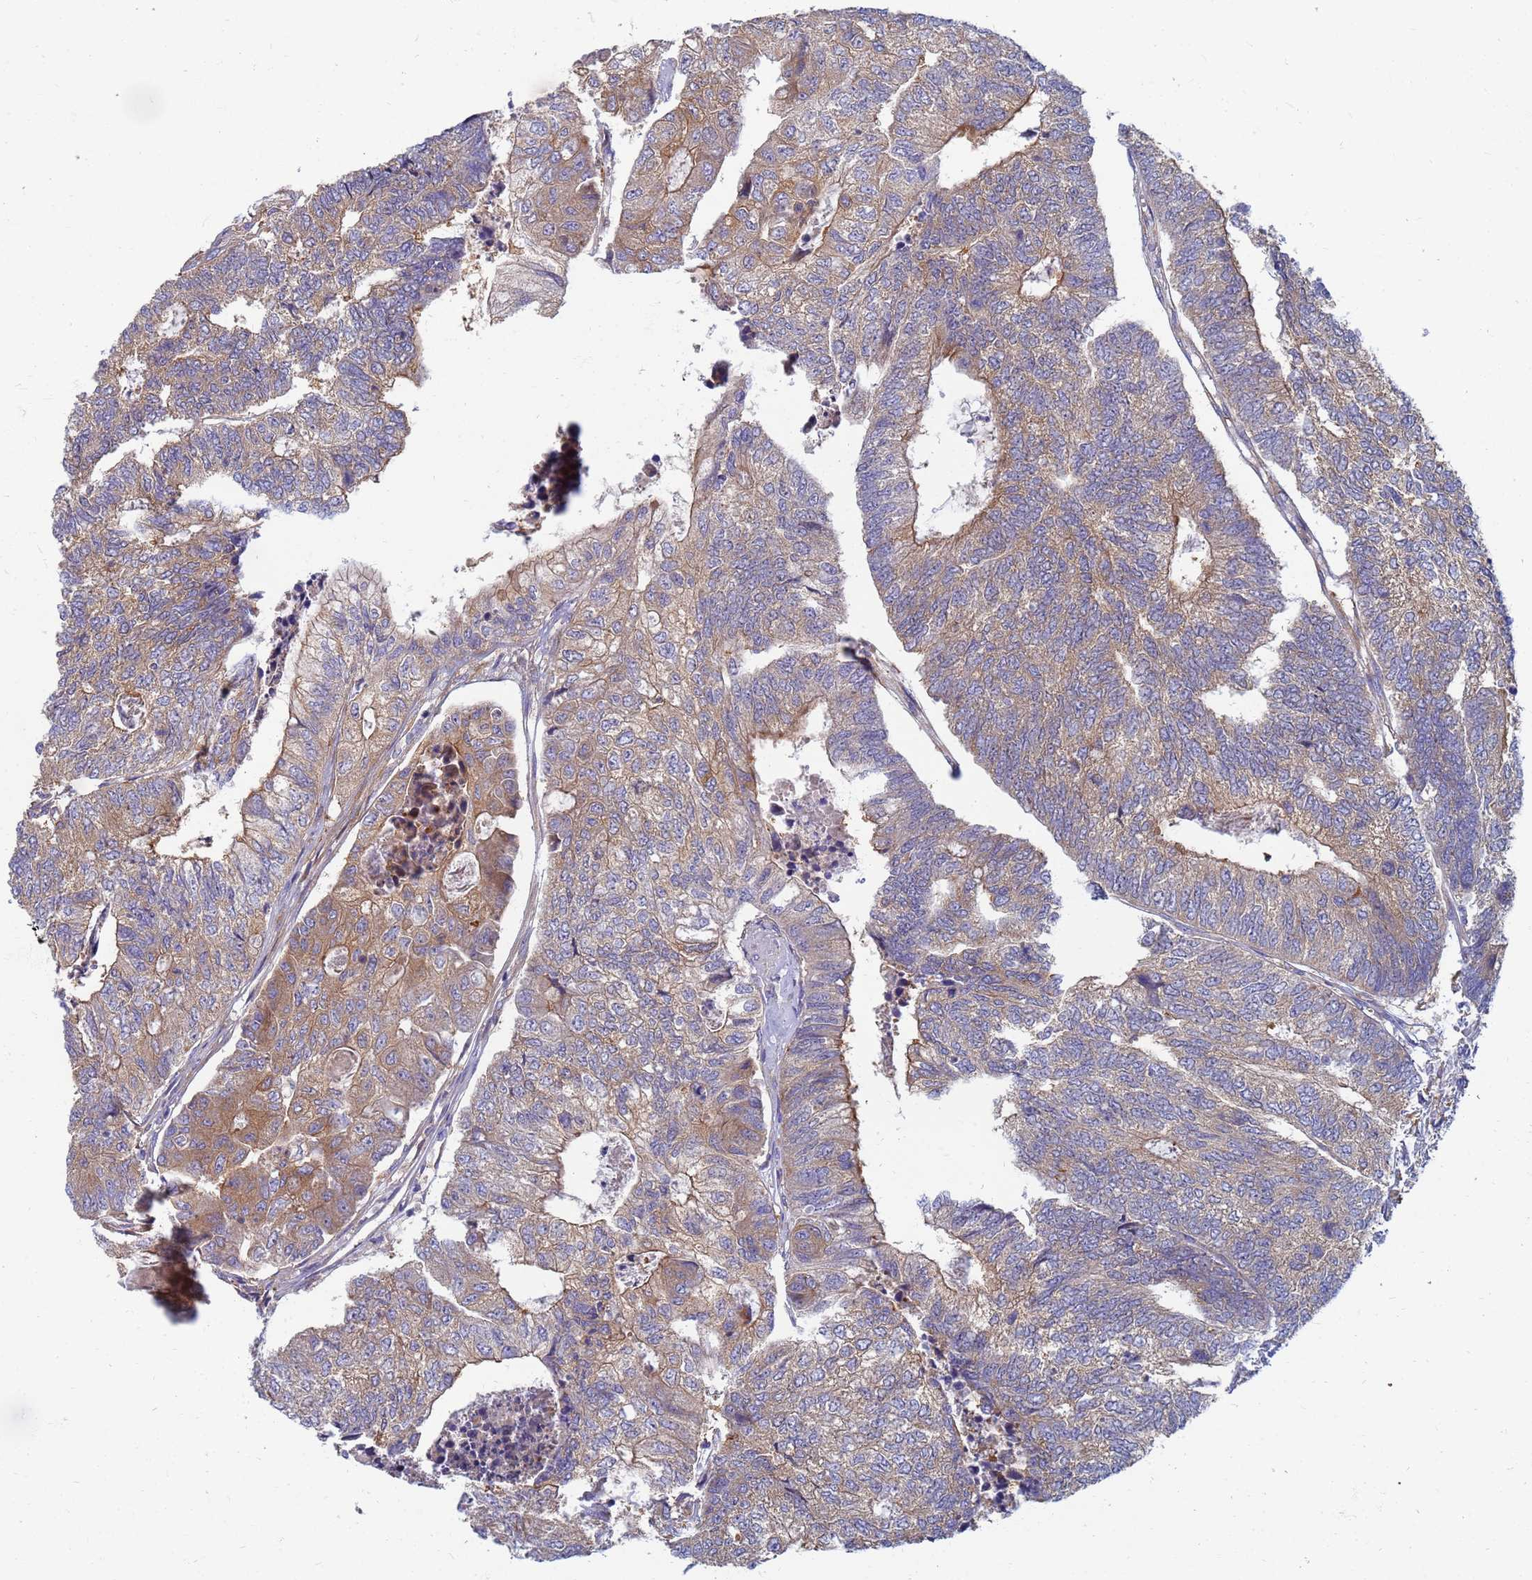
{"staining": {"intensity": "moderate", "quantity": ">75%", "location": "cytoplasmic/membranous"}, "tissue": "colorectal cancer", "cell_type": "Tumor cells", "image_type": "cancer", "snomed": [{"axis": "morphology", "description": "Adenocarcinoma, NOS"}, {"axis": "topography", "description": "Colon"}], "caption": "Colorectal cancer stained with immunohistochemistry (IHC) shows moderate cytoplasmic/membranous expression in approximately >75% of tumor cells. (IHC, brightfield microscopy, high magnification).", "gene": "EEA1", "patient": {"sex": "female", "age": 67}}